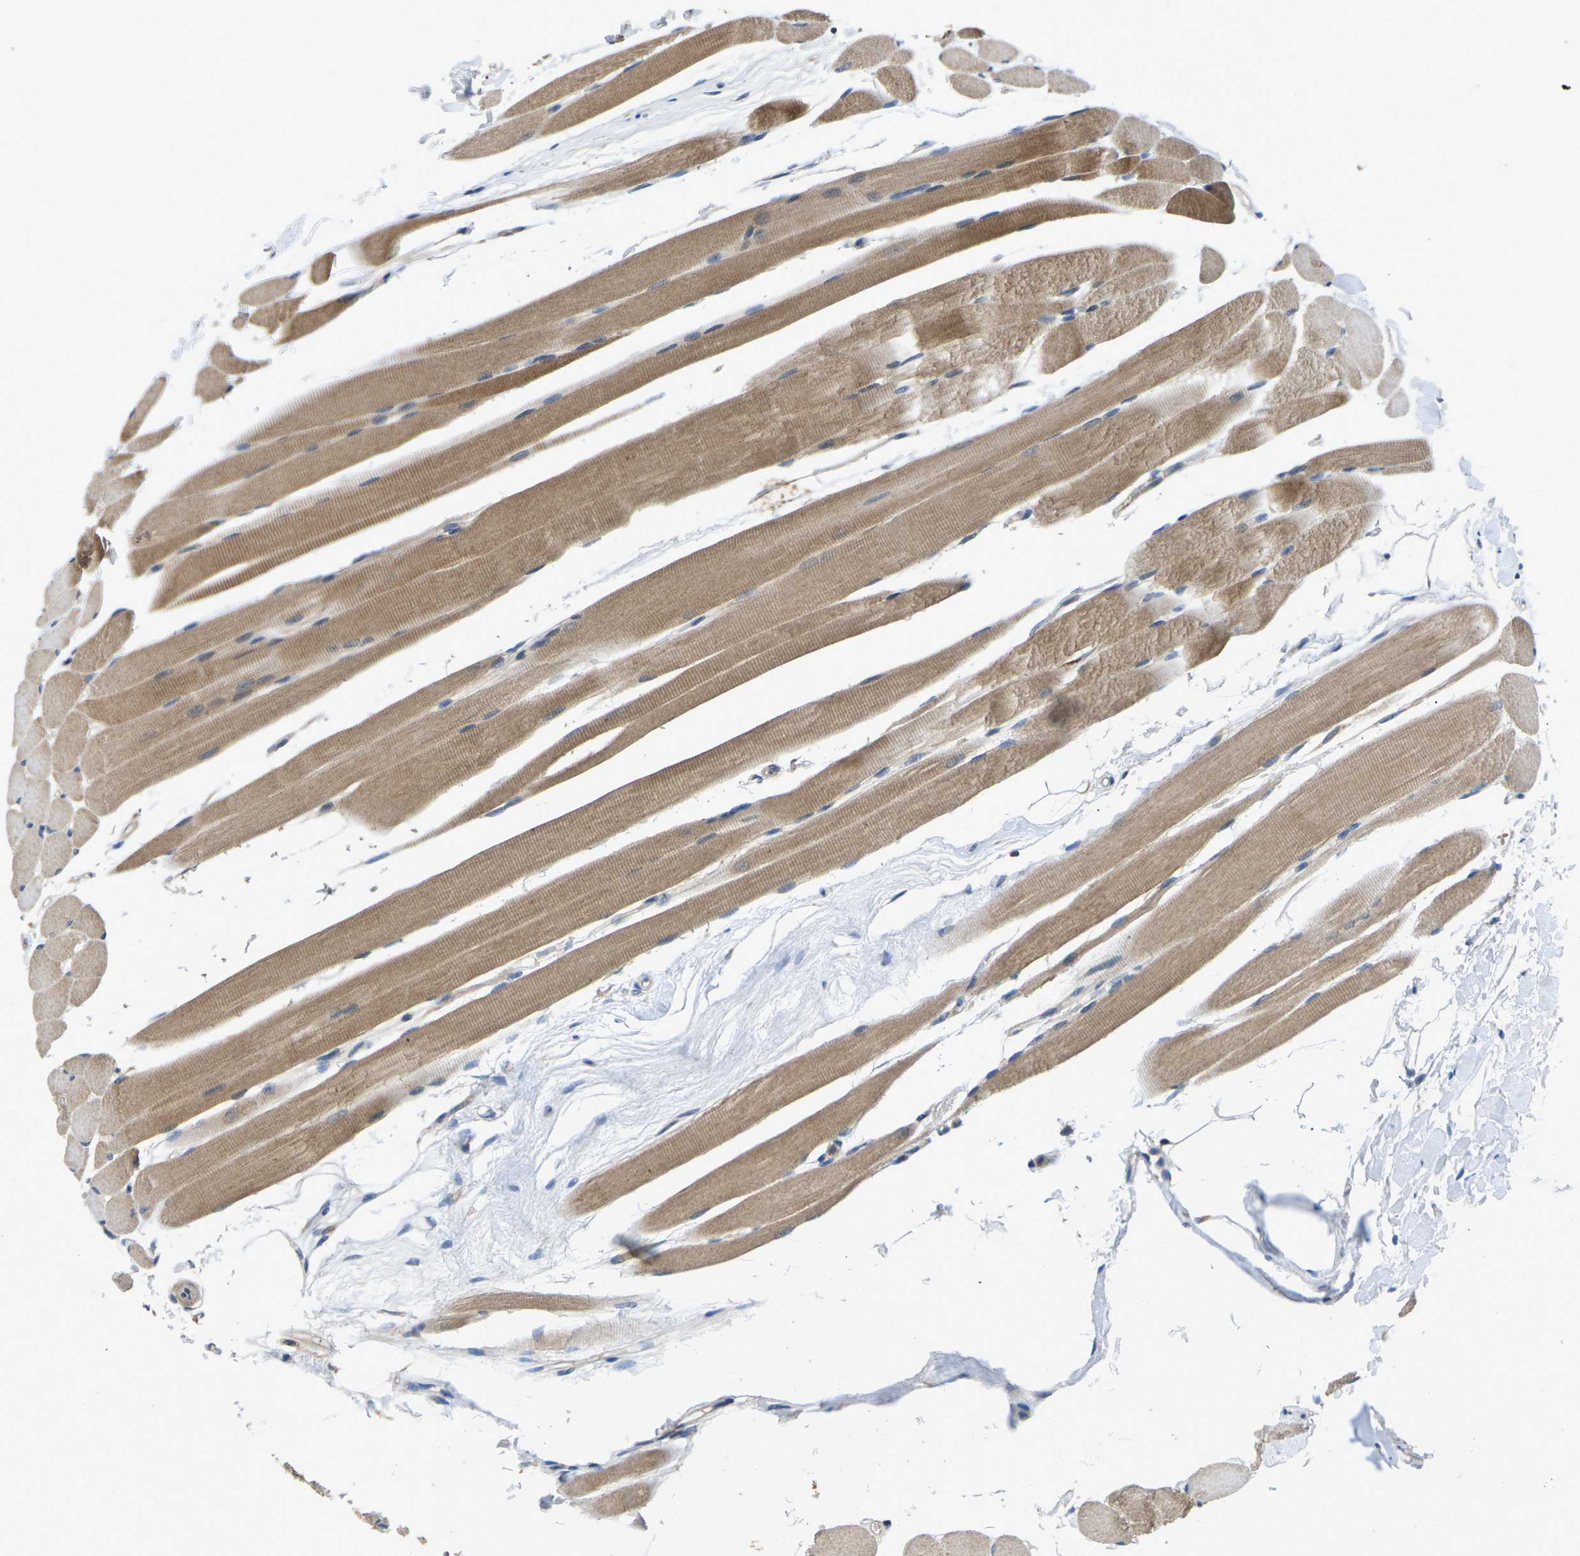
{"staining": {"intensity": "moderate", "quantity": ">75%", "location": "cytoplasmic/membranous"}, "tissue": "skeletal muscle", "cell_type": "Myocytes", "image_type": "normal", "snomed": [{"axis": "morphology", "description": "Normal tissue, NOS"}, {"axis": "topography", "description": "Skeletal muscle"}, {"axis": "topography", "description": "Peripheral nerve tissue"}], "caption": "Moderate cytoplasmic/membranous protein positivity is seen in about >75% of myocytes in skeletal muscle.", "gene": "KIF1B", "patient": {"sex": "female", "age": 84}}